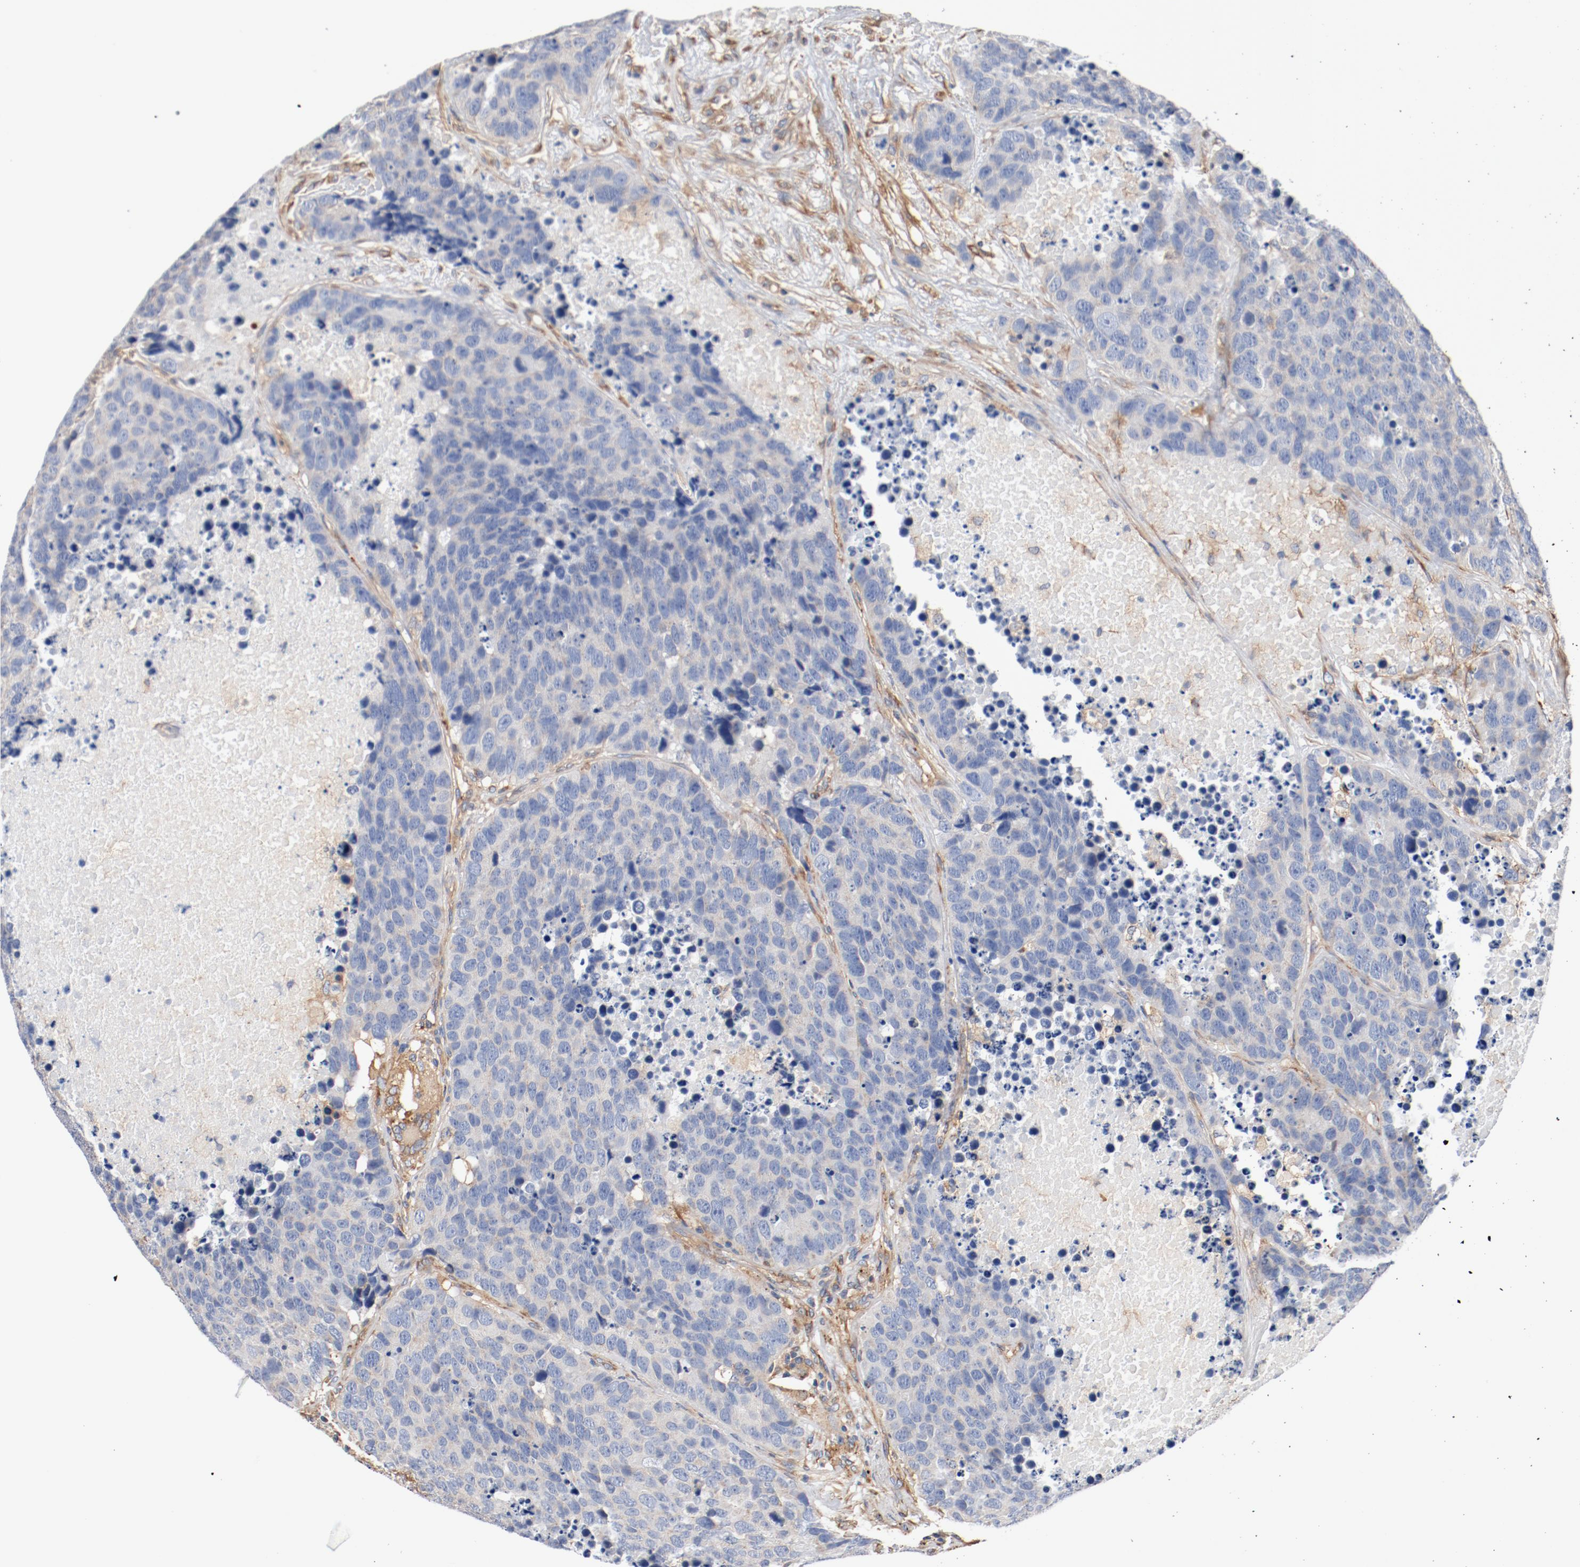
{"staining": {"intensity": "negative", "quantity": "none", "location": "none"}, "tissue": "carcinoid", "cell_type": "Tumor cells", "image_type": "cancer", "snomed": [{"axis": "morphology", "description": "Carcinoid, malignant, NOS"}, {"axis": "topography", "description": "Lung"}], "caption": "DAB immunohistochemical staining of carcinoid shows no significant positivity in tumor cells.", "gene": "ILK", "patient": {"sex": "male", "age": 60}}